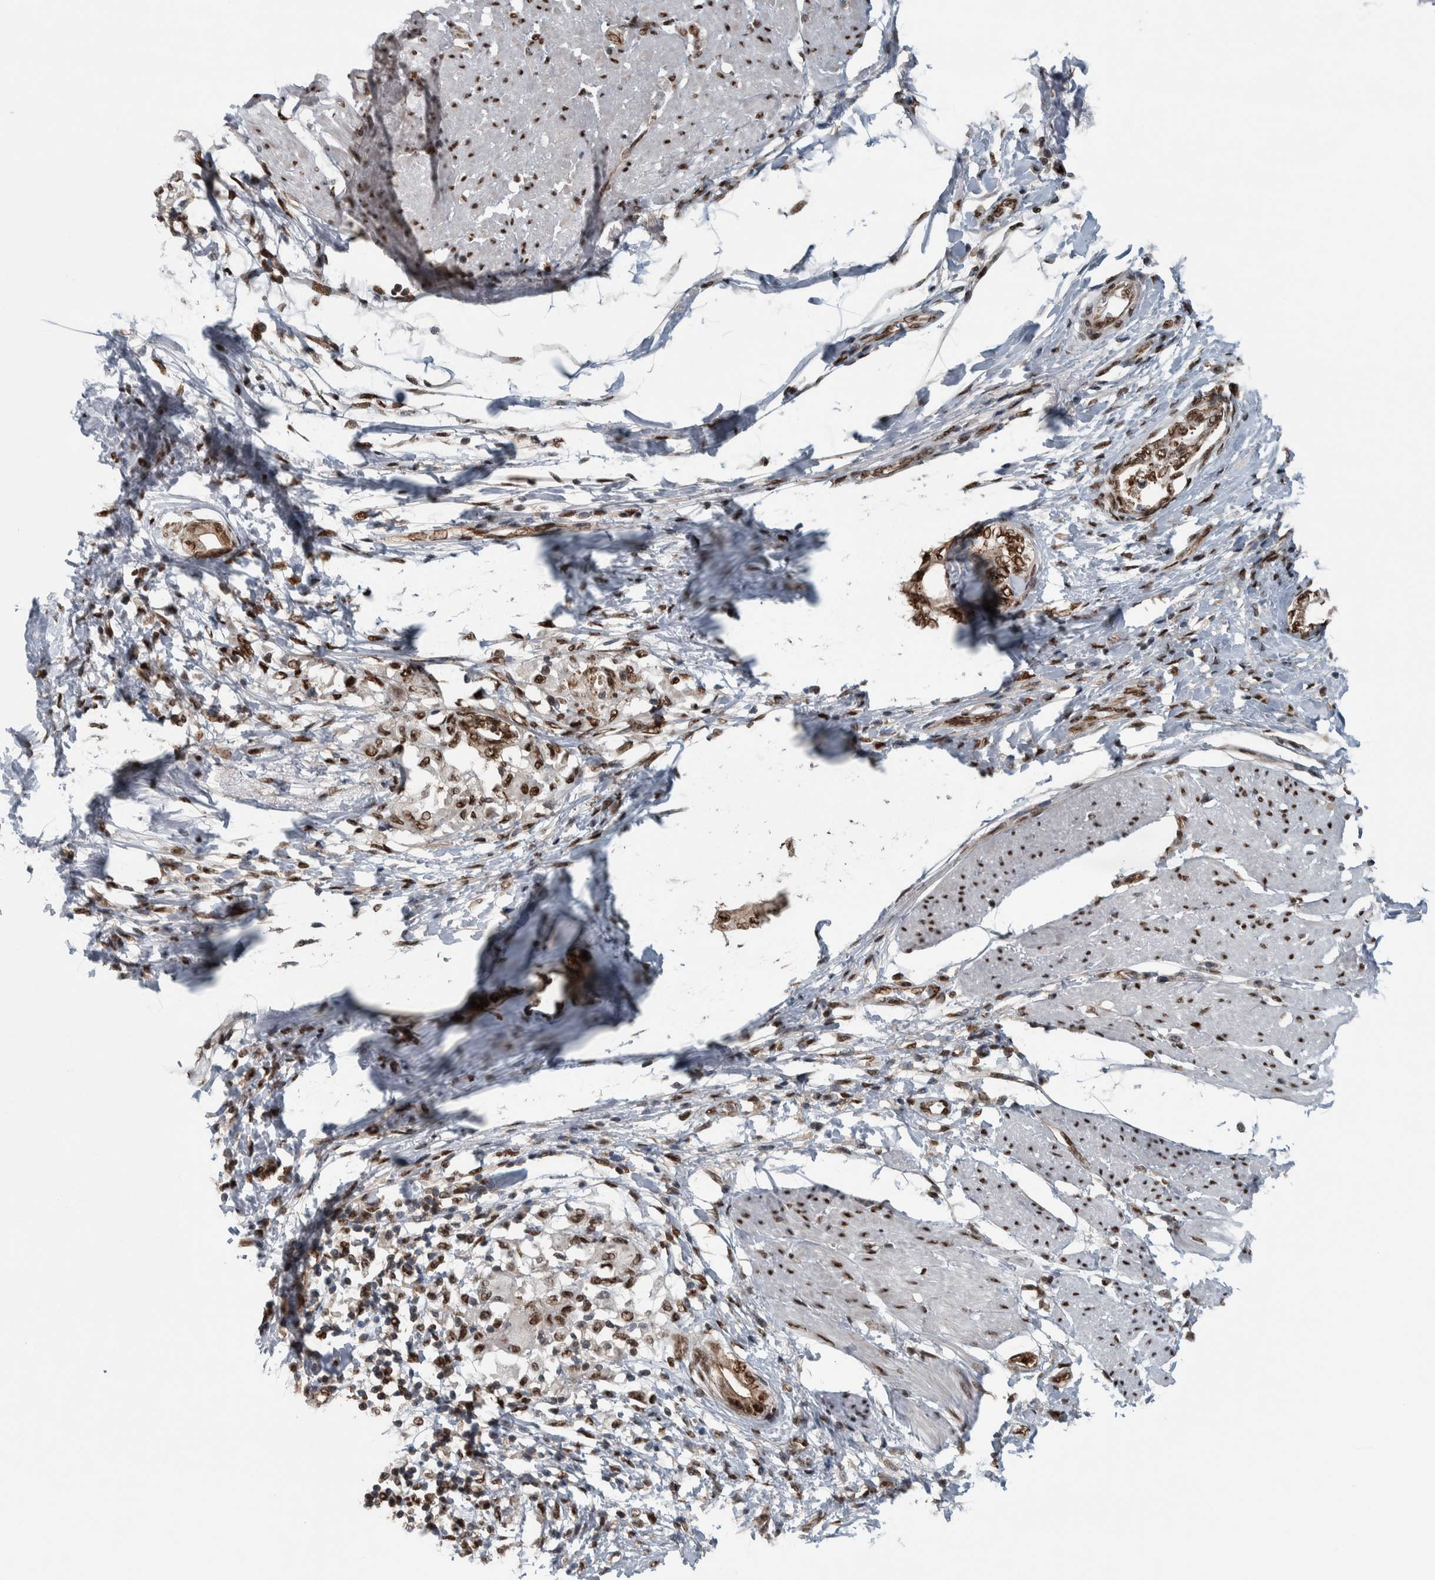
{"staining": {"intensity": "strong", "quantity": ">75%", "location": "nuclear"}, "tissue": "pancreatic cancer", "cell_type": "Tumor cells", "image_type": "cancer", "snomed": [{"axis": "morphology", "description": "Normal tissue, NOS"}, {"axis": "morphology", "description": "Adenocarcinoma, NOS"}, {"axis": "topography", "description": "Pancreas"}, {"axis": "topography", "description": "Duodenum"}], "caption": "Pancreatic cancer (adenocarcinoma) stained with a protein marker demonstrates strong staining in tumor cells.", "gene": "FAM135B", "patient": {"sex": "female", "age": 60}}